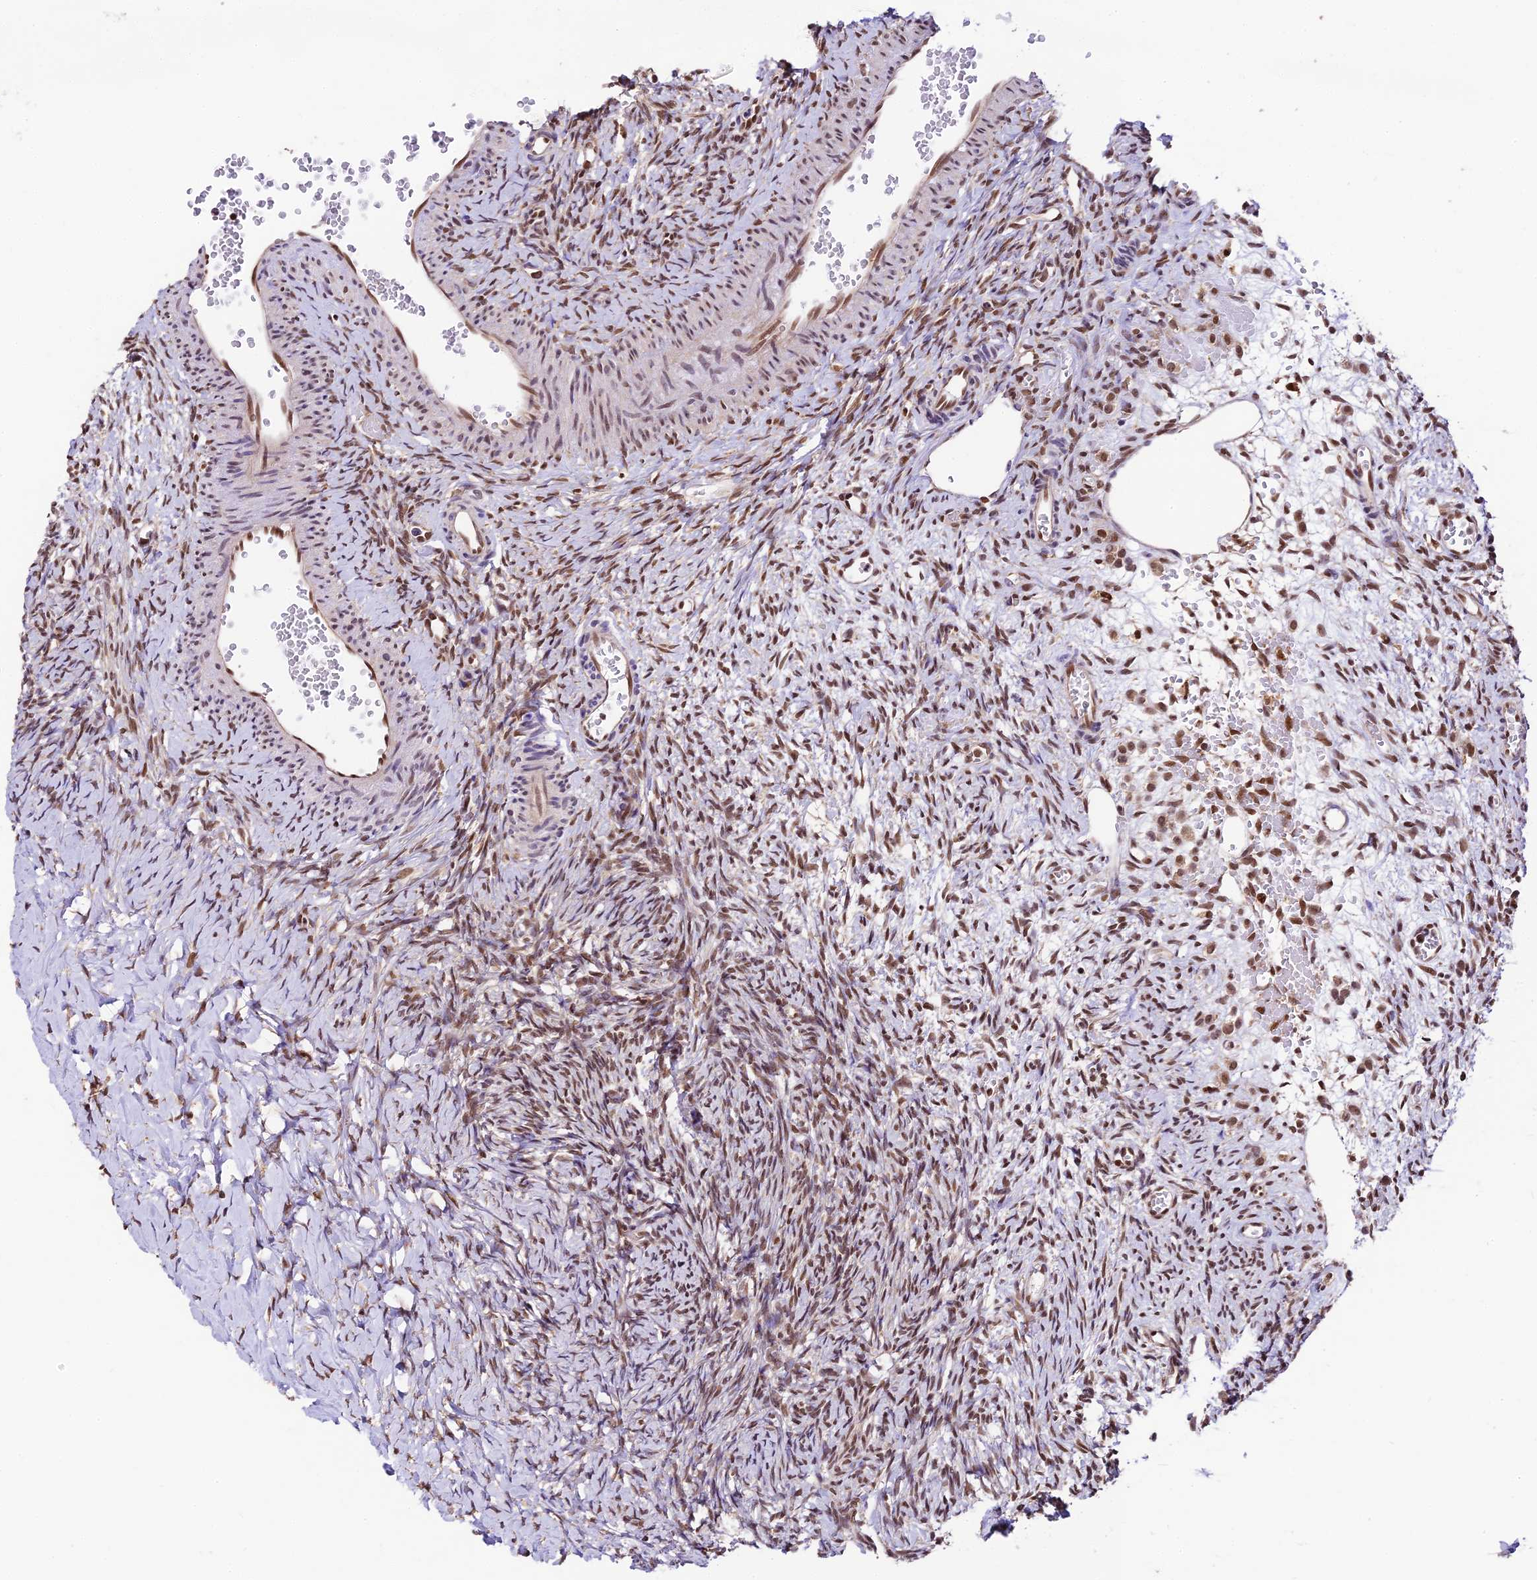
{"staining": {"intensity": "moderate", "quantity": ">75%", "location": "nuclear"}, "tissue": "ovary", "cell_type": "Ovarian stroma cells", "image_type": "normal", "snomed": [{"axis": "morphology", "description": "Normal tissue, NOS"}, {"axis": "topography", "description": "Ovary"}], "caption": "The image exhibits staining of unremarkable ovary, revealing moderate nuclear protein staining (brown color) within ovarian stroma cells.", "gene": "TRIM22", "patient": {"sex": "female", "age": 39}}